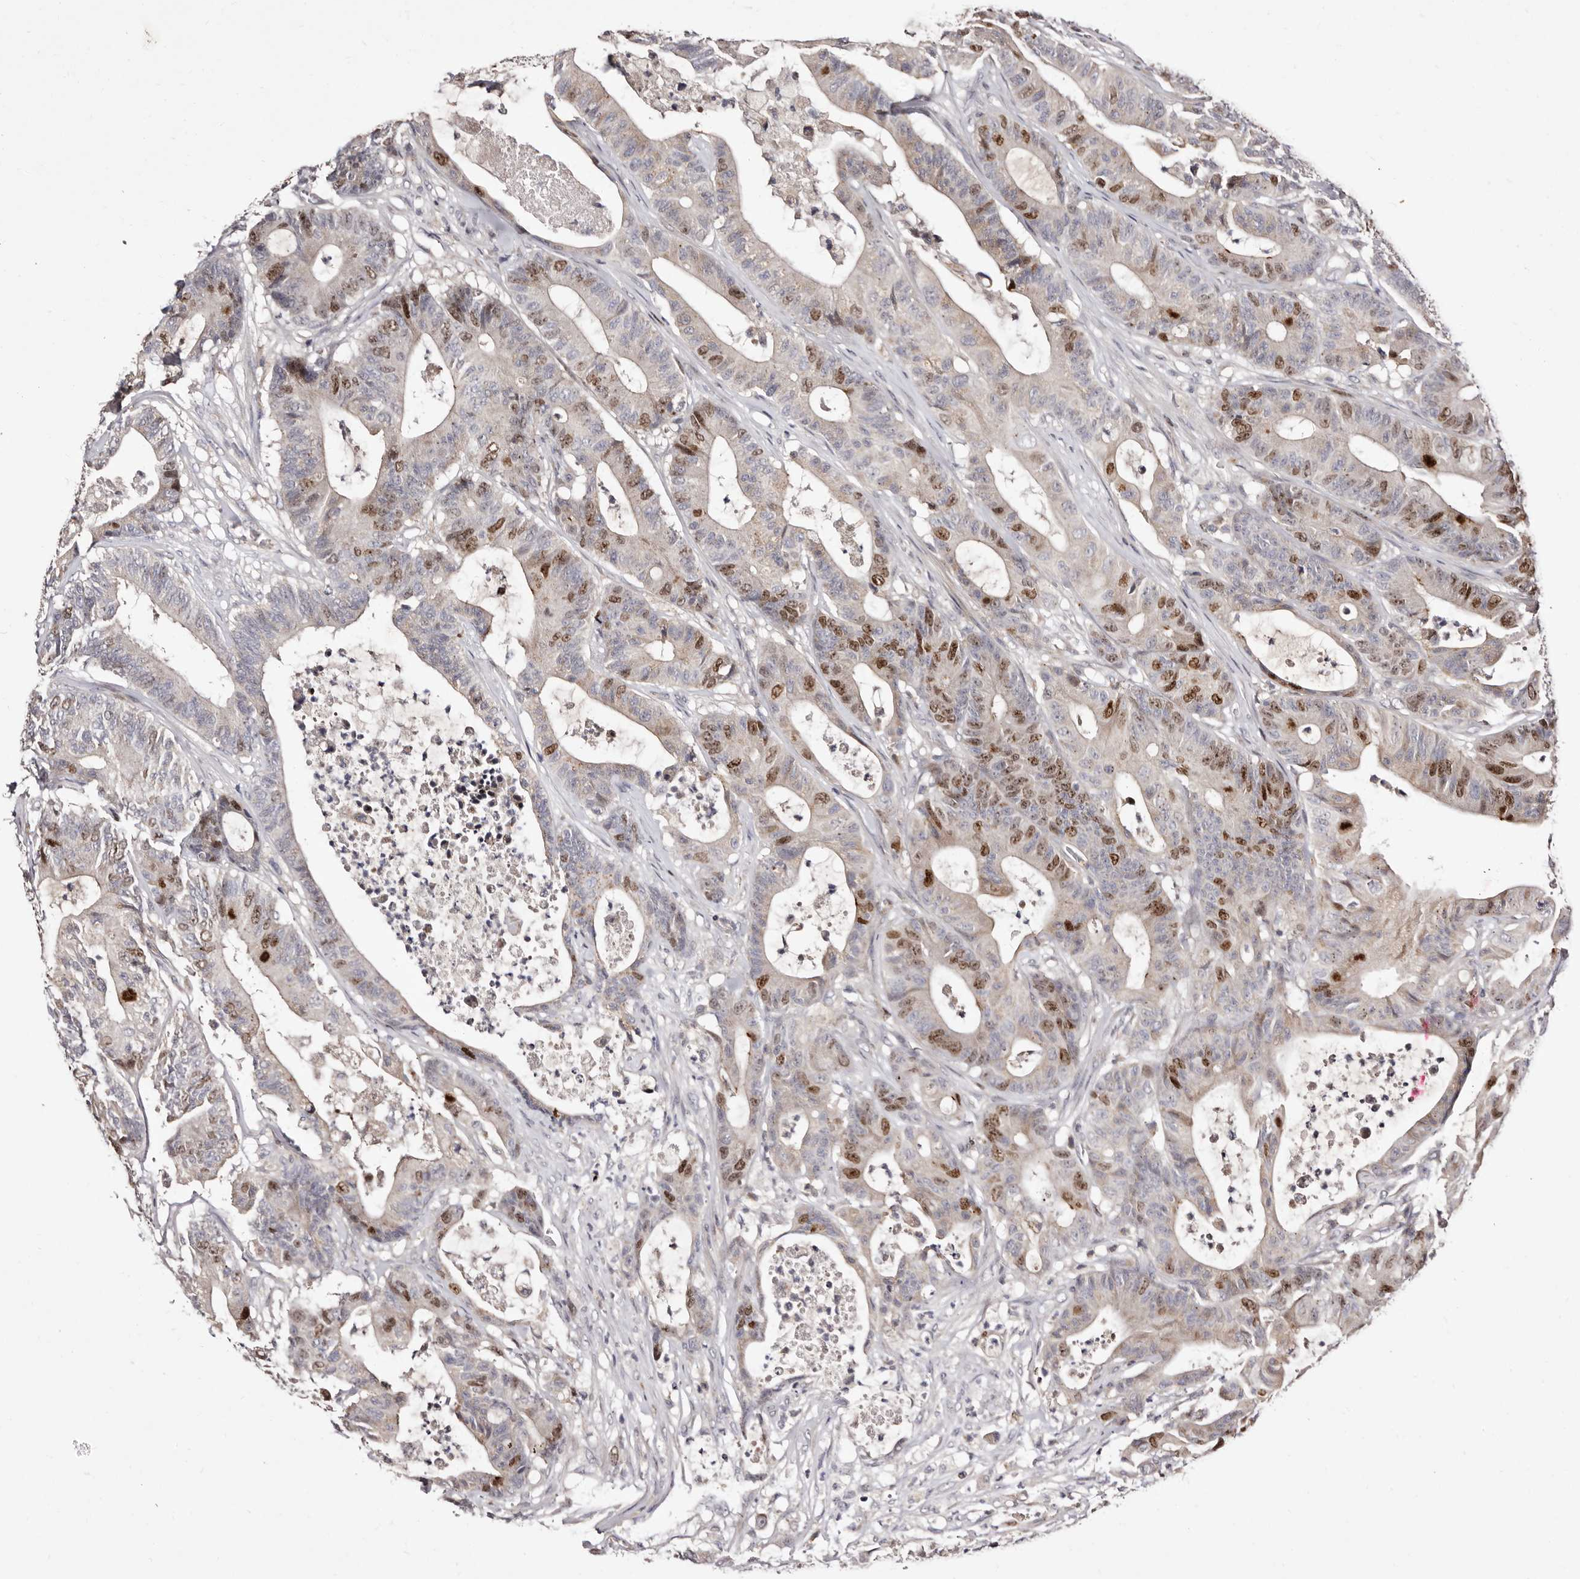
{"staining": {"intensity": "moderate", "quantity": "25%-75%", "location": "nuclear"}, "tissue": "colorectal cancer", "cell_type": "Tumor cells", "image_type": "cancer", "snomed": [{"axis": "morphology", "description": "Adenocarcinoma, NOS"}, {"axis": "topography", "description": "Colon"}], "caption": "Human adenocarcinoma (colorectal) stained with a brown dye shows moderate nuclear positive expression in about 25%-75% of tumor cells.", "gene": "CDCA8", "patient": {"sex": "female", "age": 84}}